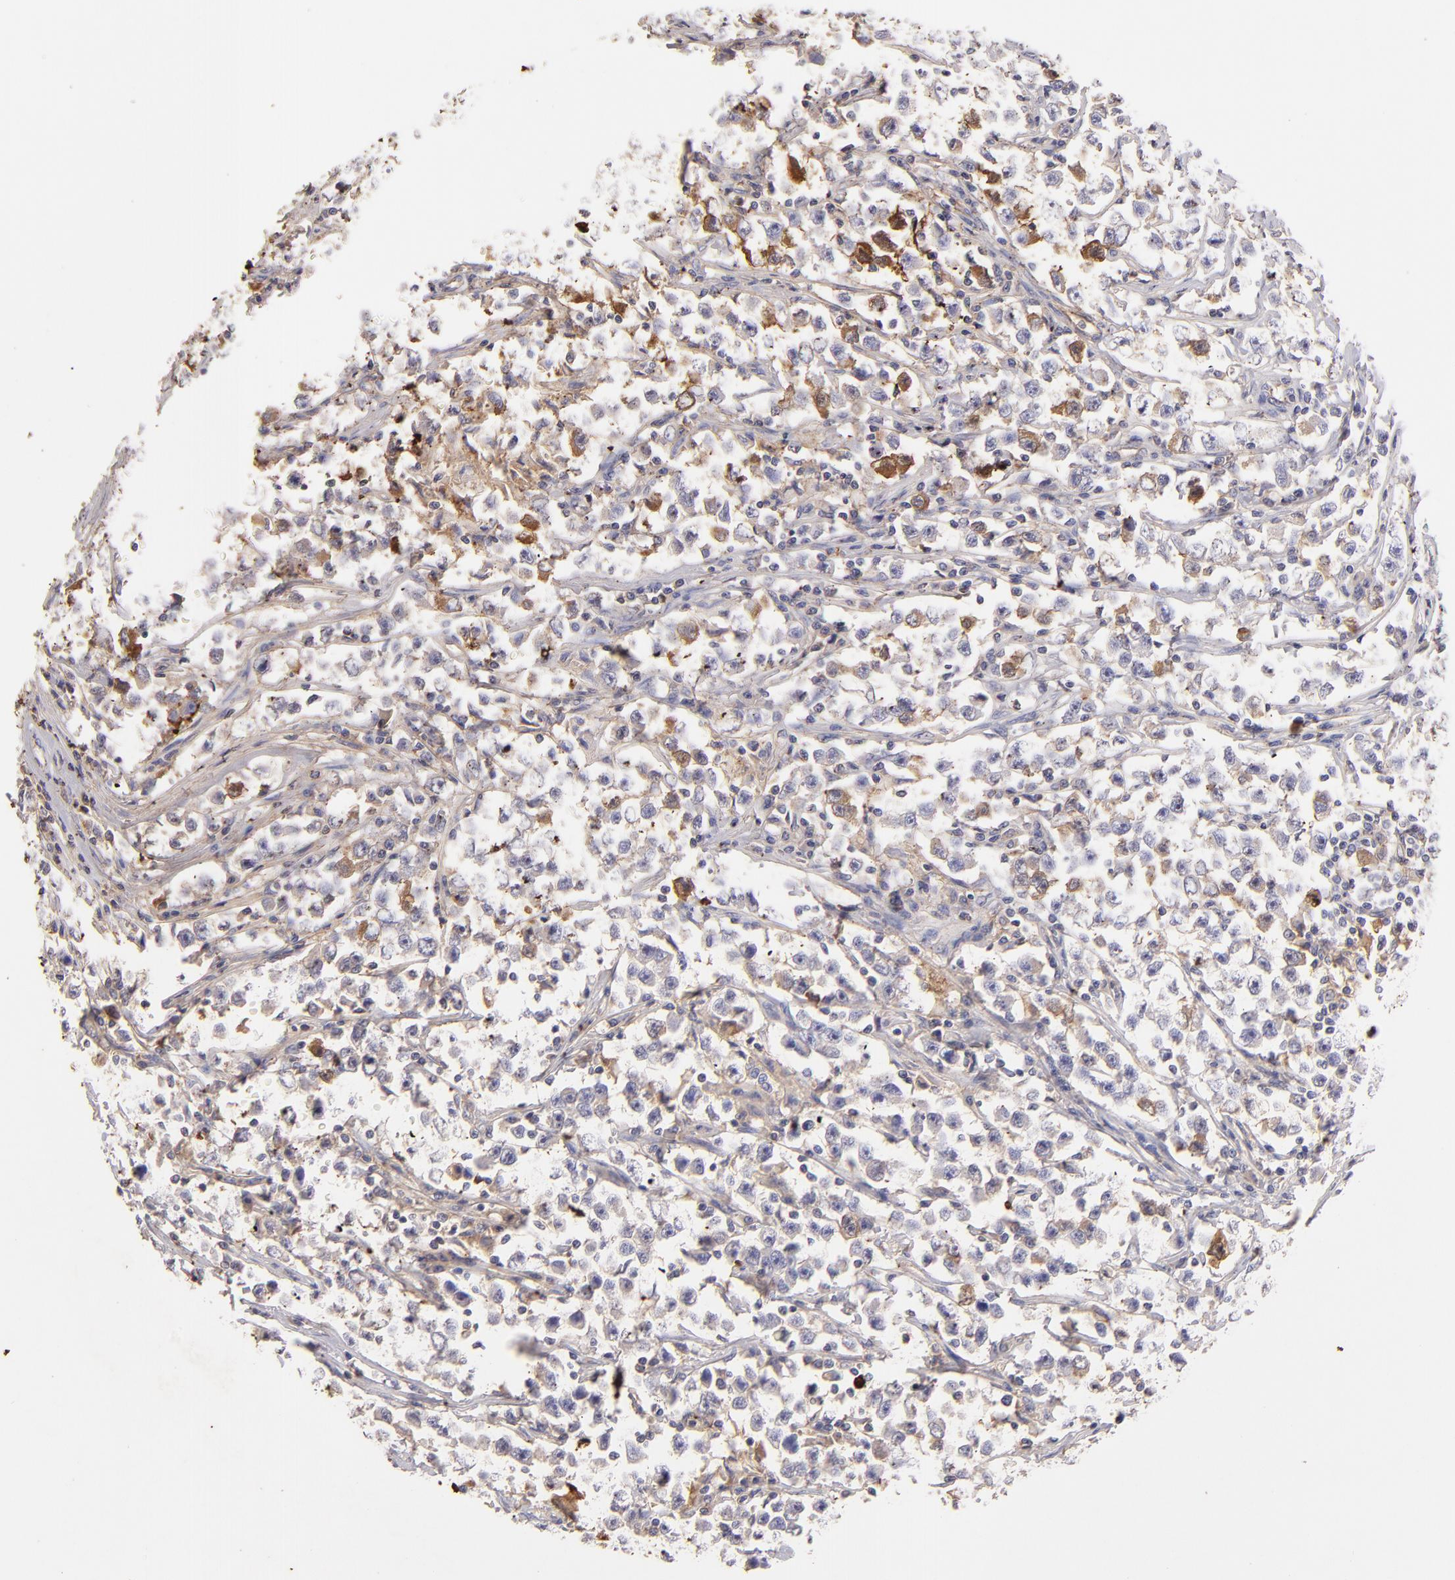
{"staining": {"intensity": "moderate", "quantity": "<25%", "location": "cytoplasmic/membranous"}, "tissue": "testis cancer", "cell_type": "Tumor cells", "image_type": "cancer", "snomed": [{"axis": "morphology", "description": "Seminoma, NOS"}, {"axis": "topography", "description": "Testis"}], "caption": "Human testis seminoma stained with a brown dye demonstrates moderate cytoplasmic/membranous positive expression in approximately <25% of tumor cells.", "gene": "FGB", "patient": {"sex": "male", "age": 33}}